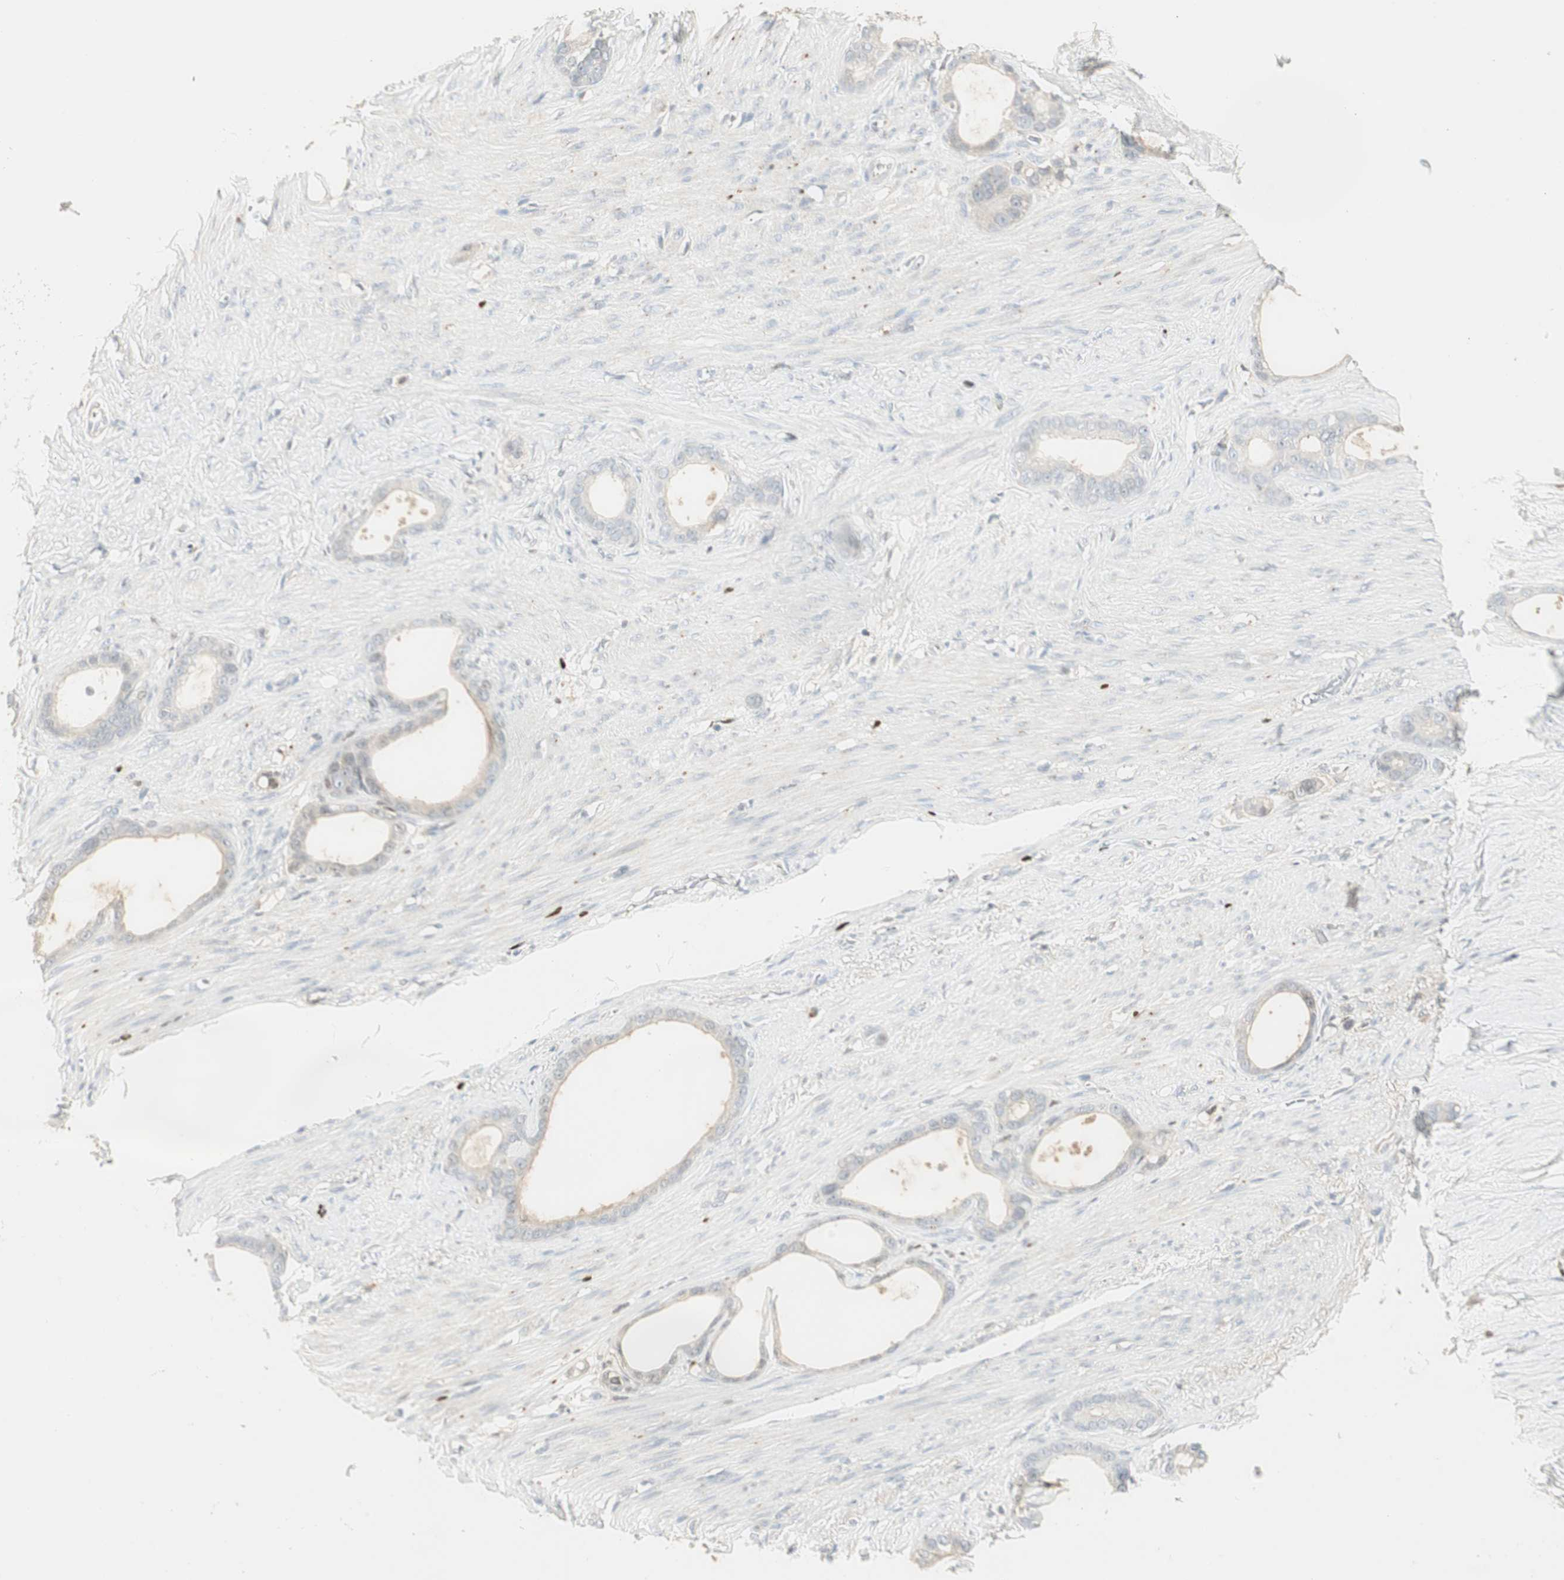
{"staining": {"intensity": "negative", "quantity": "none", "location": "none"}, "tissue": "stomach cancer", "cell_type": "Tumor cells", "image_type": "cancer", "snomed": [{"axis": "morphology", "description": "Adenocarcinoma, NOS"}, {"axis": "topography", "description": "Stomach"}], "caption": "High power microscopy histopathology image of an immunohistochemistry (IHC) photomicrograph of adenocarcinoma (stomach), revealing no significant staining in tumor cells.", "gene": "RUNX2", "patient": {"sex": "female", "age": 75}}